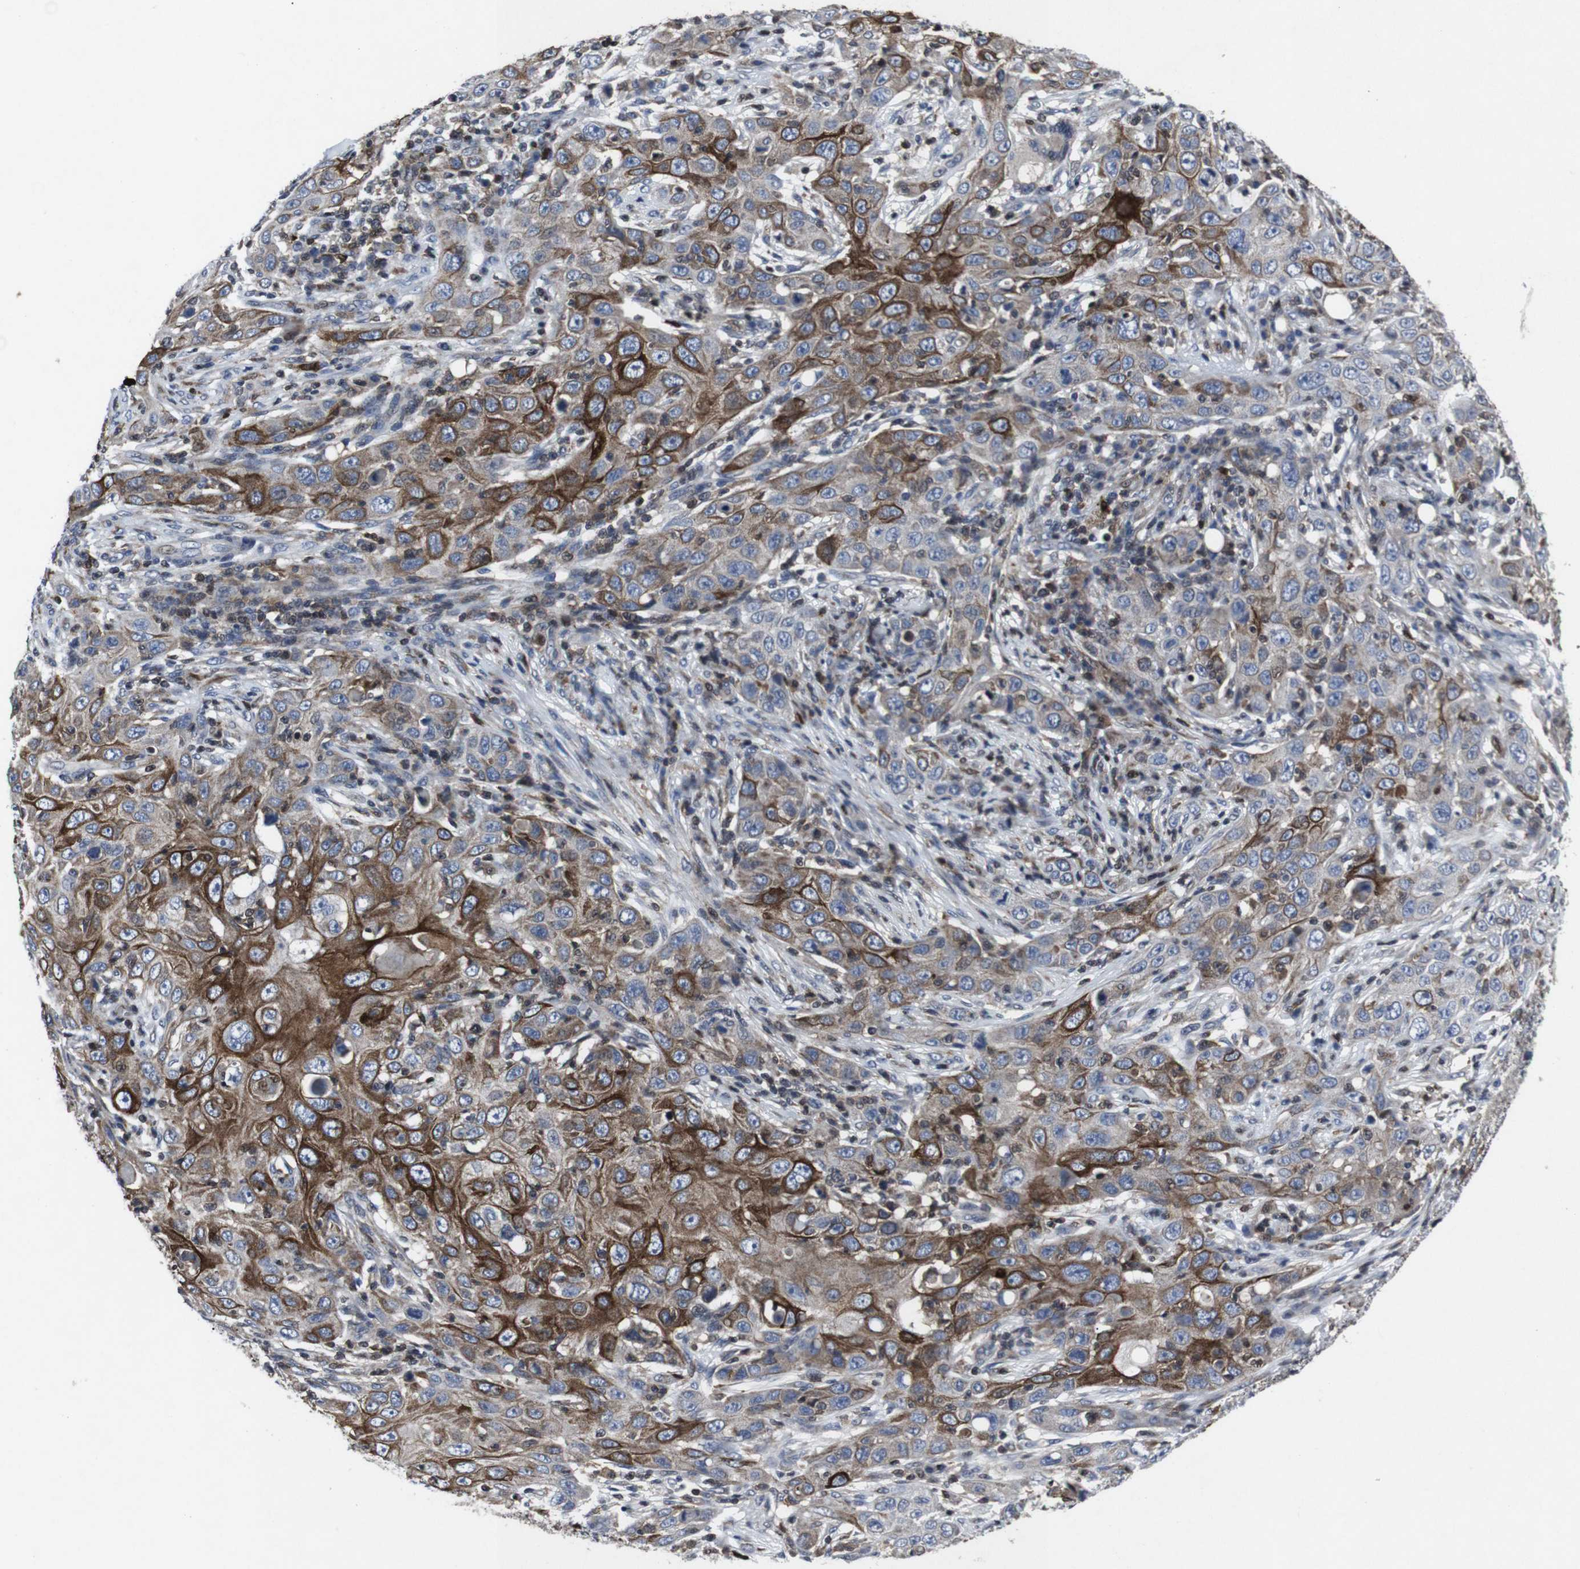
{"staining": {"intensity": "moderate", "quantity": ">75%", "location": "cytoplasmic/membranous"}, "tissue": "skin cancer", "cell_type": "Tumor cells", "image_type": "cancer", "snomed": [{"axis": "morphology", "description": "Squamous cell carcinoma, NOS"}, {"axis": "topography", "description": "Skin"}], "caption": "Immunohistochemistry (IHC) (DAB) staining of skin cancer demonstrates moderate cytoplasmic/membranous protein expression in approximately >75% of tumor cells.", "gene": "STAT4", "patient": {"sex": "female", "age": 88}}